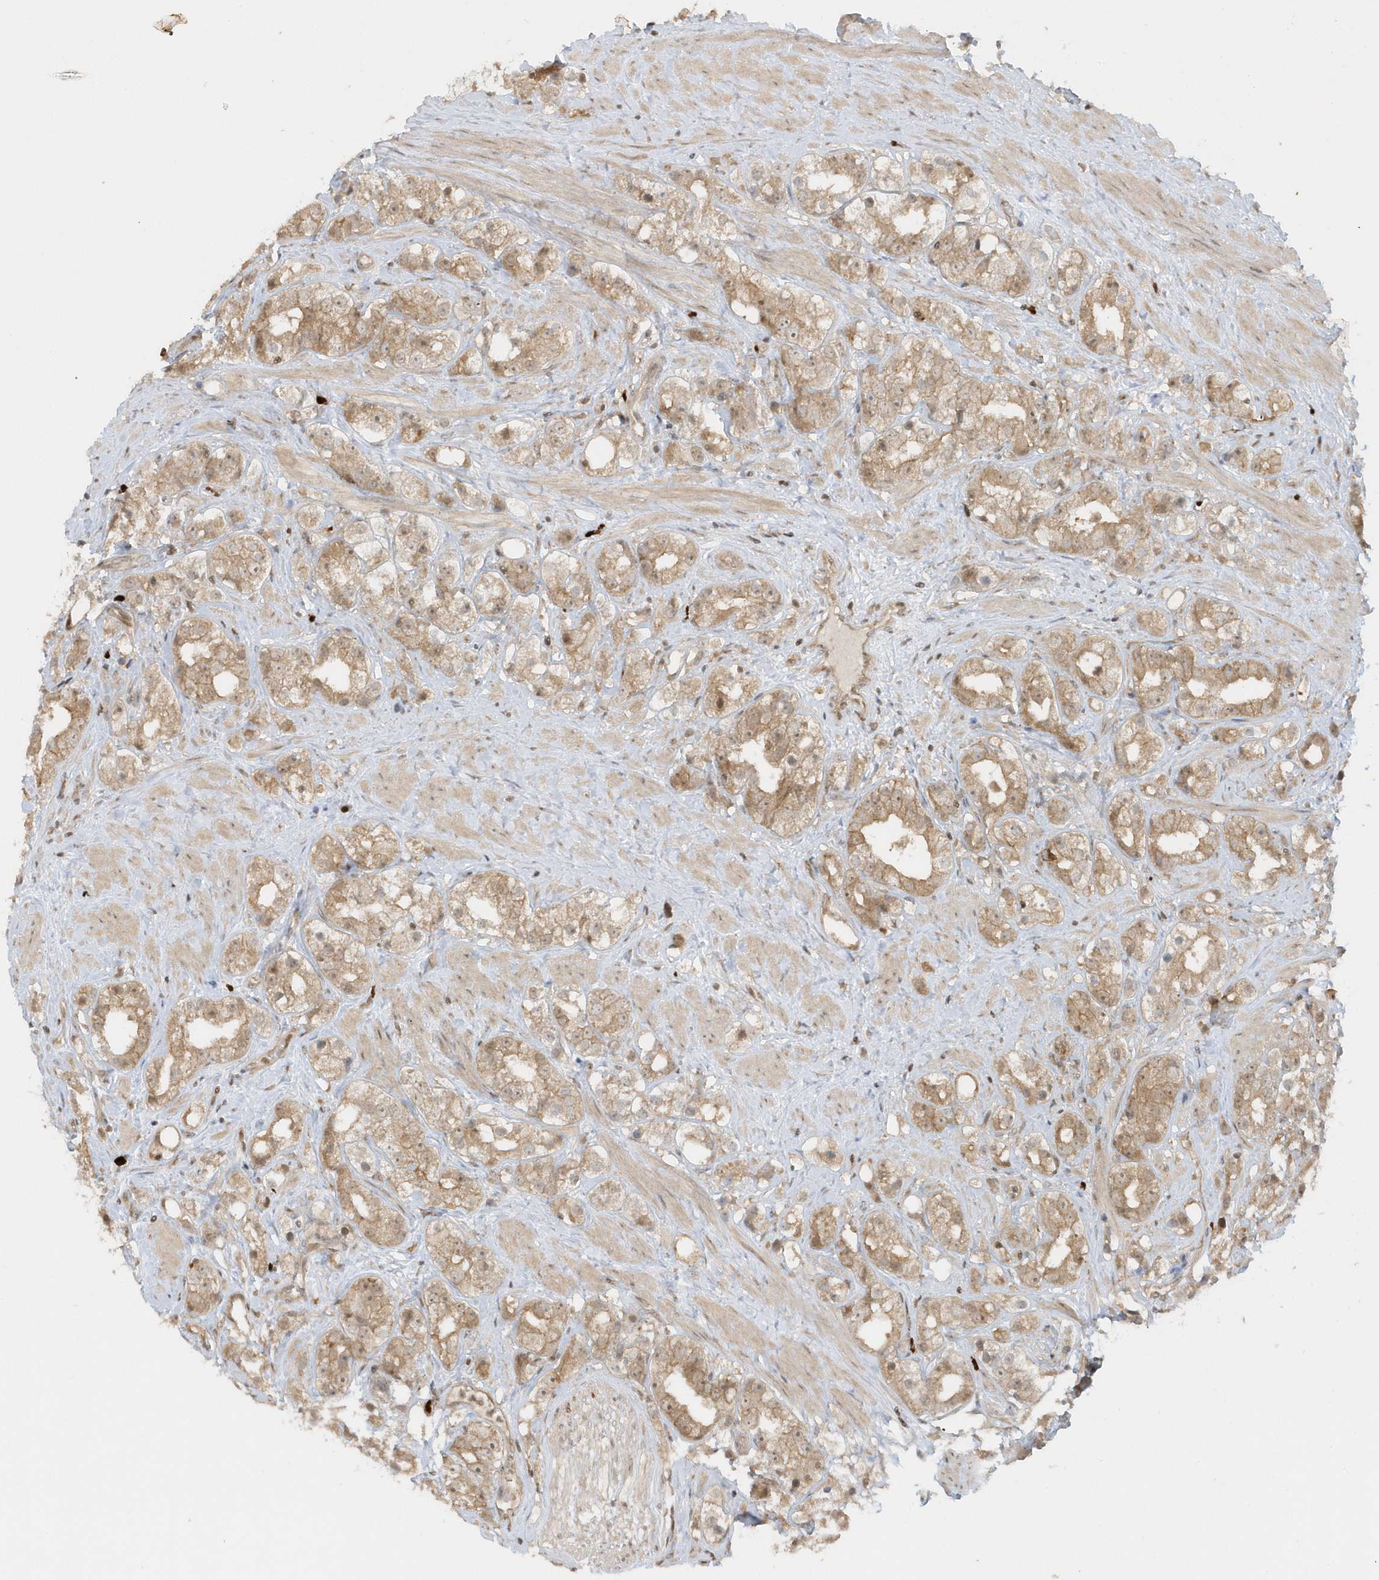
{"staining": {"intensity": "moderate", "quantity": ">75%", "location": "cytoplasmic/membranous,nuclear"}, "tissue": "prostate cancer", "cell_type": "Tumor cells", "image_type": "cancer", "snomed": [{"axis": "morphology", "description": "Adenocarcinoma, NOS"}, {"axis": "topography", "description": "Prostate"}], "caption": "The micrograph exhibits staining of adenocarcinoma (prostate), revealing moderate cytoplasmic/membranous and nuclear protein staining (brown color) within tumor cells. (IHC, brightfield microscopy, high magnification).", "gene": "PPP1R7", "patient": {"sex": "male", "age": 79}}